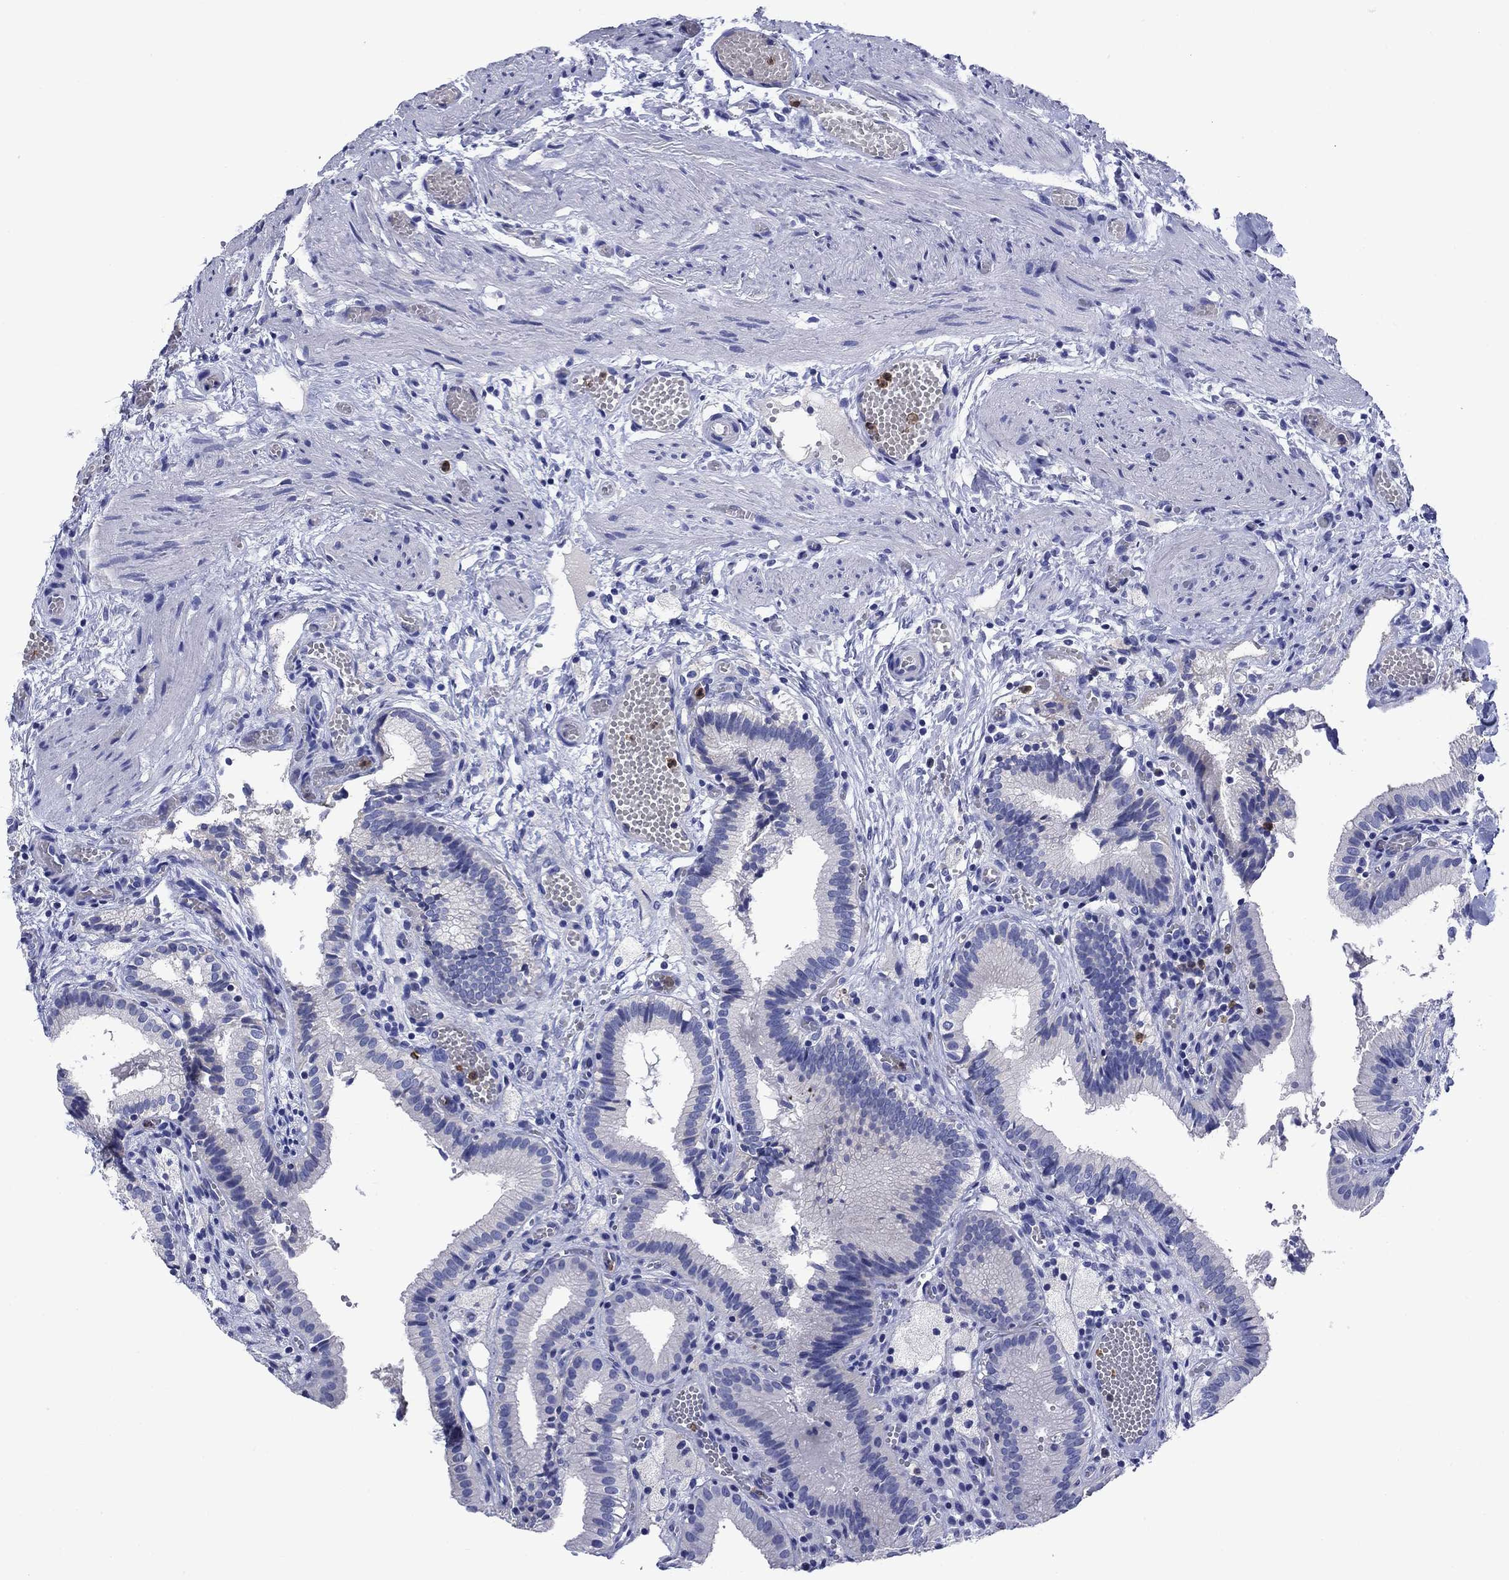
{"staining": {"intensity": "negative", "quantity": "none", "location": "none"}, "tissue": "gallbladder", "cell_type": "Glandular cells", "image_type": "normal", "snomed": [{"axis": "morphology", "description": "Normal tissue, NOS"}, {"axis": "topography", "description": "Gallbladder"}], "caption": "IHC of benign human gallbladder displays no positivity in glandular cells.", "gene": "TFR2", "patient": {"sex": "female", "age": 24}}